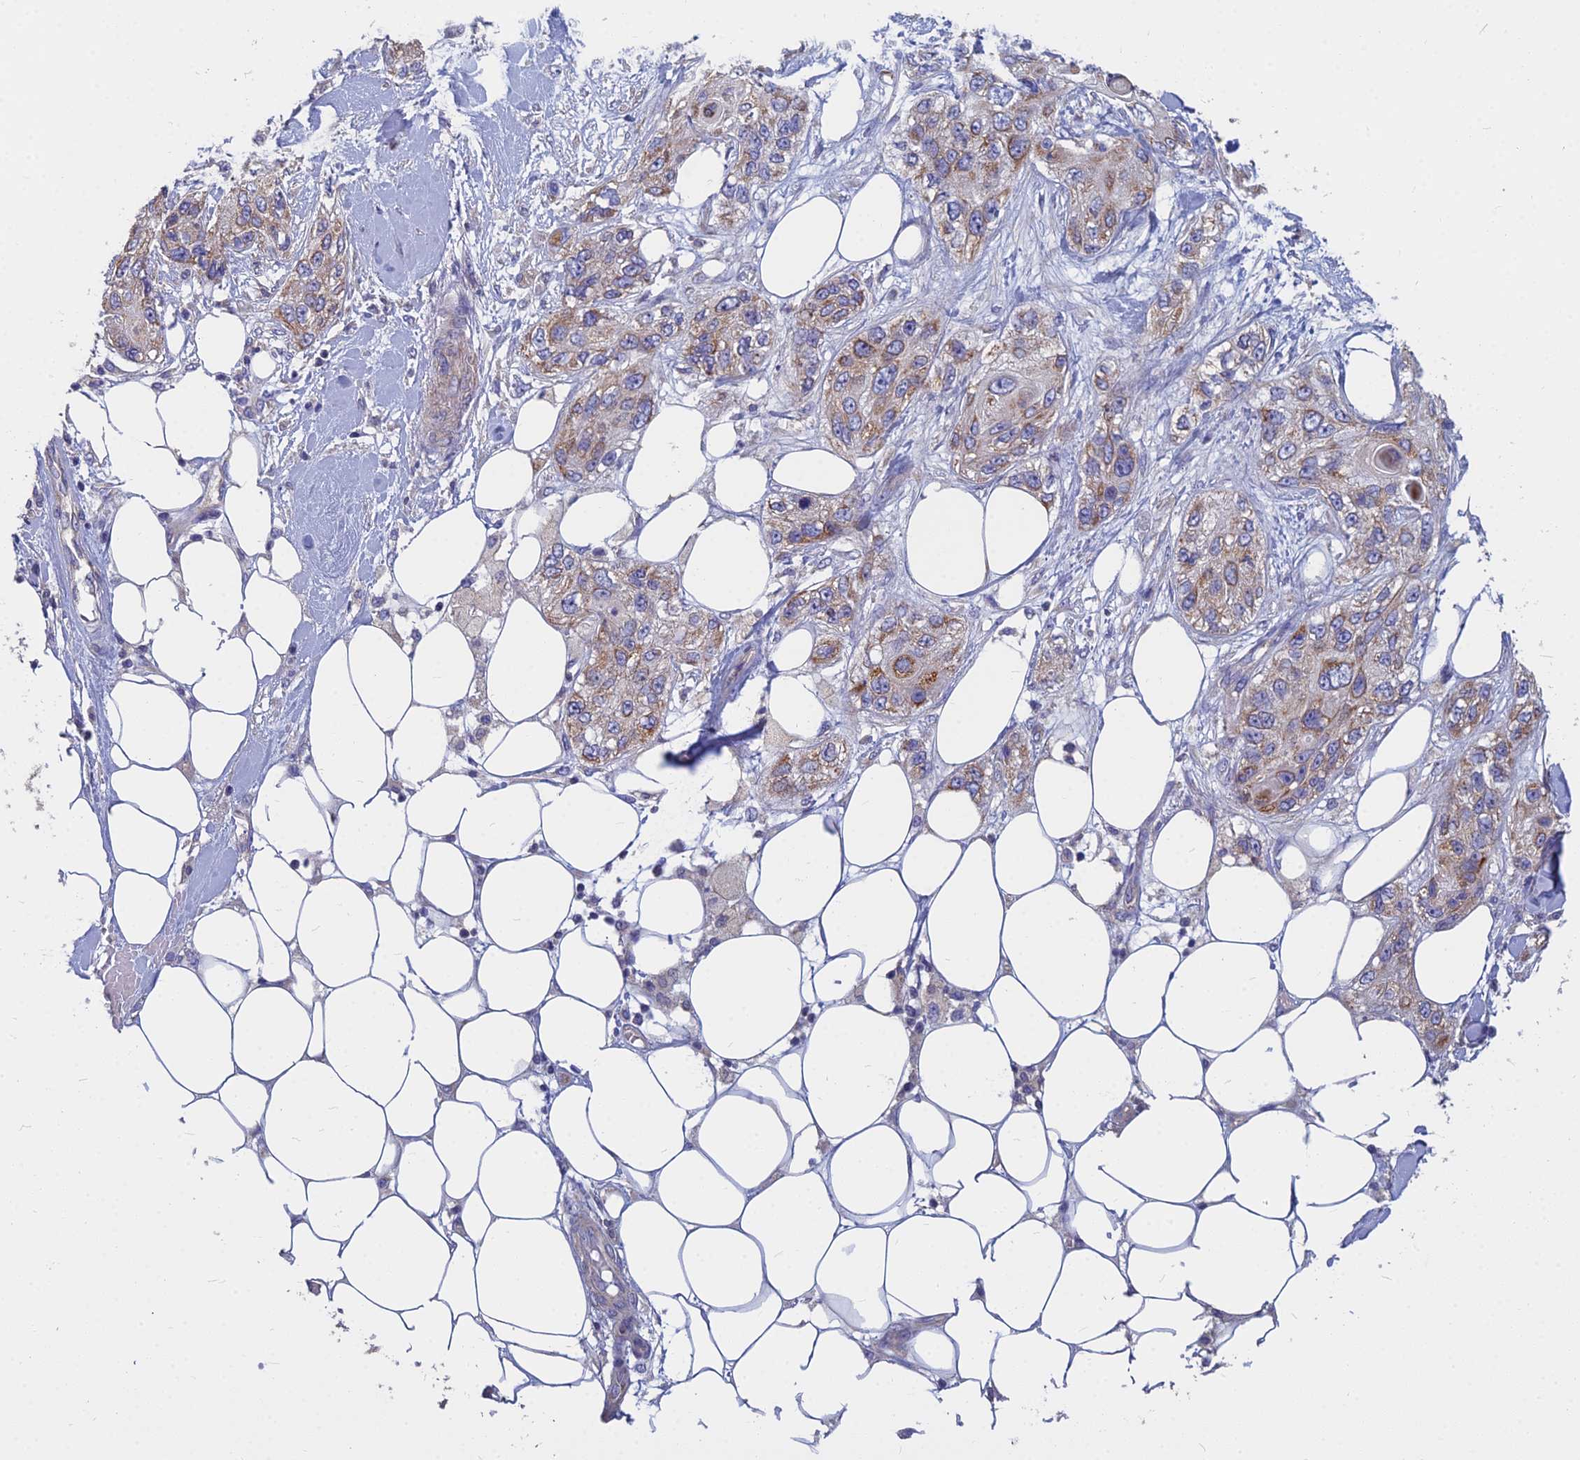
{"staining": {"intensity": "moderate", "quantity": "25%-75%", "location": "cytoplasmic/membranous"}, "tissue": "skin cancer", "cell_type": "Tumor cells", "image_type": "cancer", "snomed": [{"axis": "morphology", "description": "Normal tissue, NOS"}, {"axis": "morphology", "description": "Squamous cell carcinoma, NOS"}, {"axis": "topography", "description": "Skin"}], "caption": "Tumor cells show medium levels of moderate cytoplasmic/membranous staining in approximately 25%-75% of cells in human skin cancer (squamous cell carcinoma). (Brightfield microscopy of DAB IHC at high magnification).", "gene": "COX20", "patient": {"sex": "male", "age": 72}}